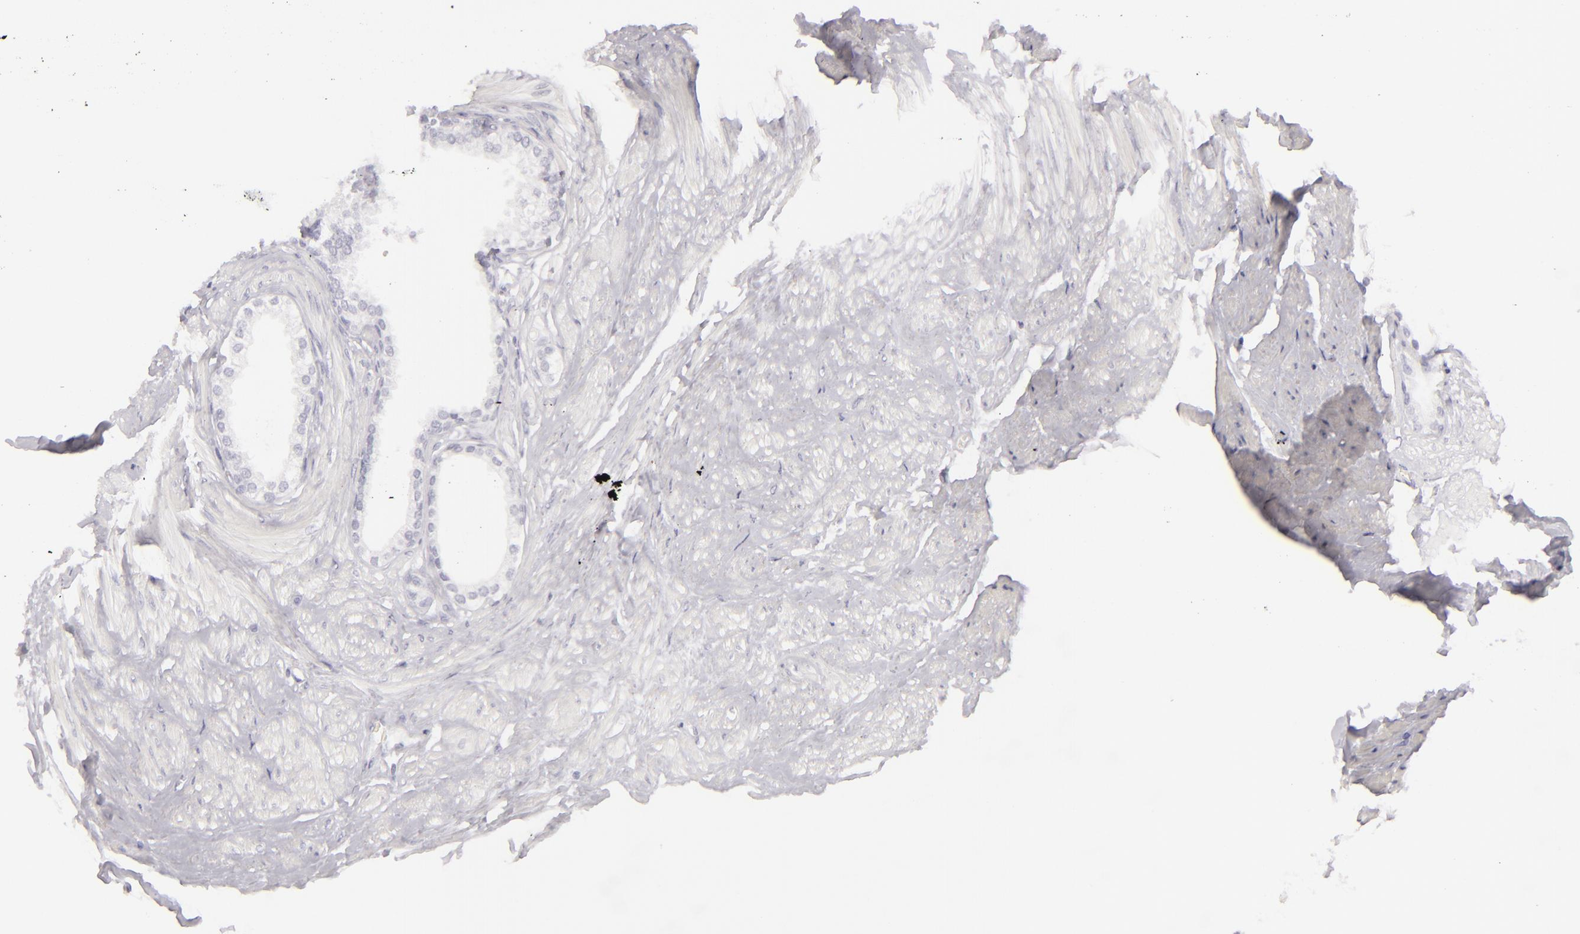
{"staining": {"intensity": "negative", "quantity": "none", "location": "none"}, "tissue": "prostate", "cell_type": "Glandular cells", "image_type": "normal", "snomed": [{"axis": "morphology", "description": "Normal tissue, NOS"}, {"axis": "topography", "description": "Prostate"}], "caption": "This photomicrograph is of normal prostate stained with immunohistochemistry to label a protein in brown with the nuclei are counter-stained blue. There is no expression in glandular cells. (Stains: DAB (3,3'-diaminobenzidine) immunohistochemistry (IHC) with hematoxylin counter stain, Microscopy: brightfield microscopy at high magnification).", "gene": "CDX2", "patient": {"sex": "male", "age": 64}}